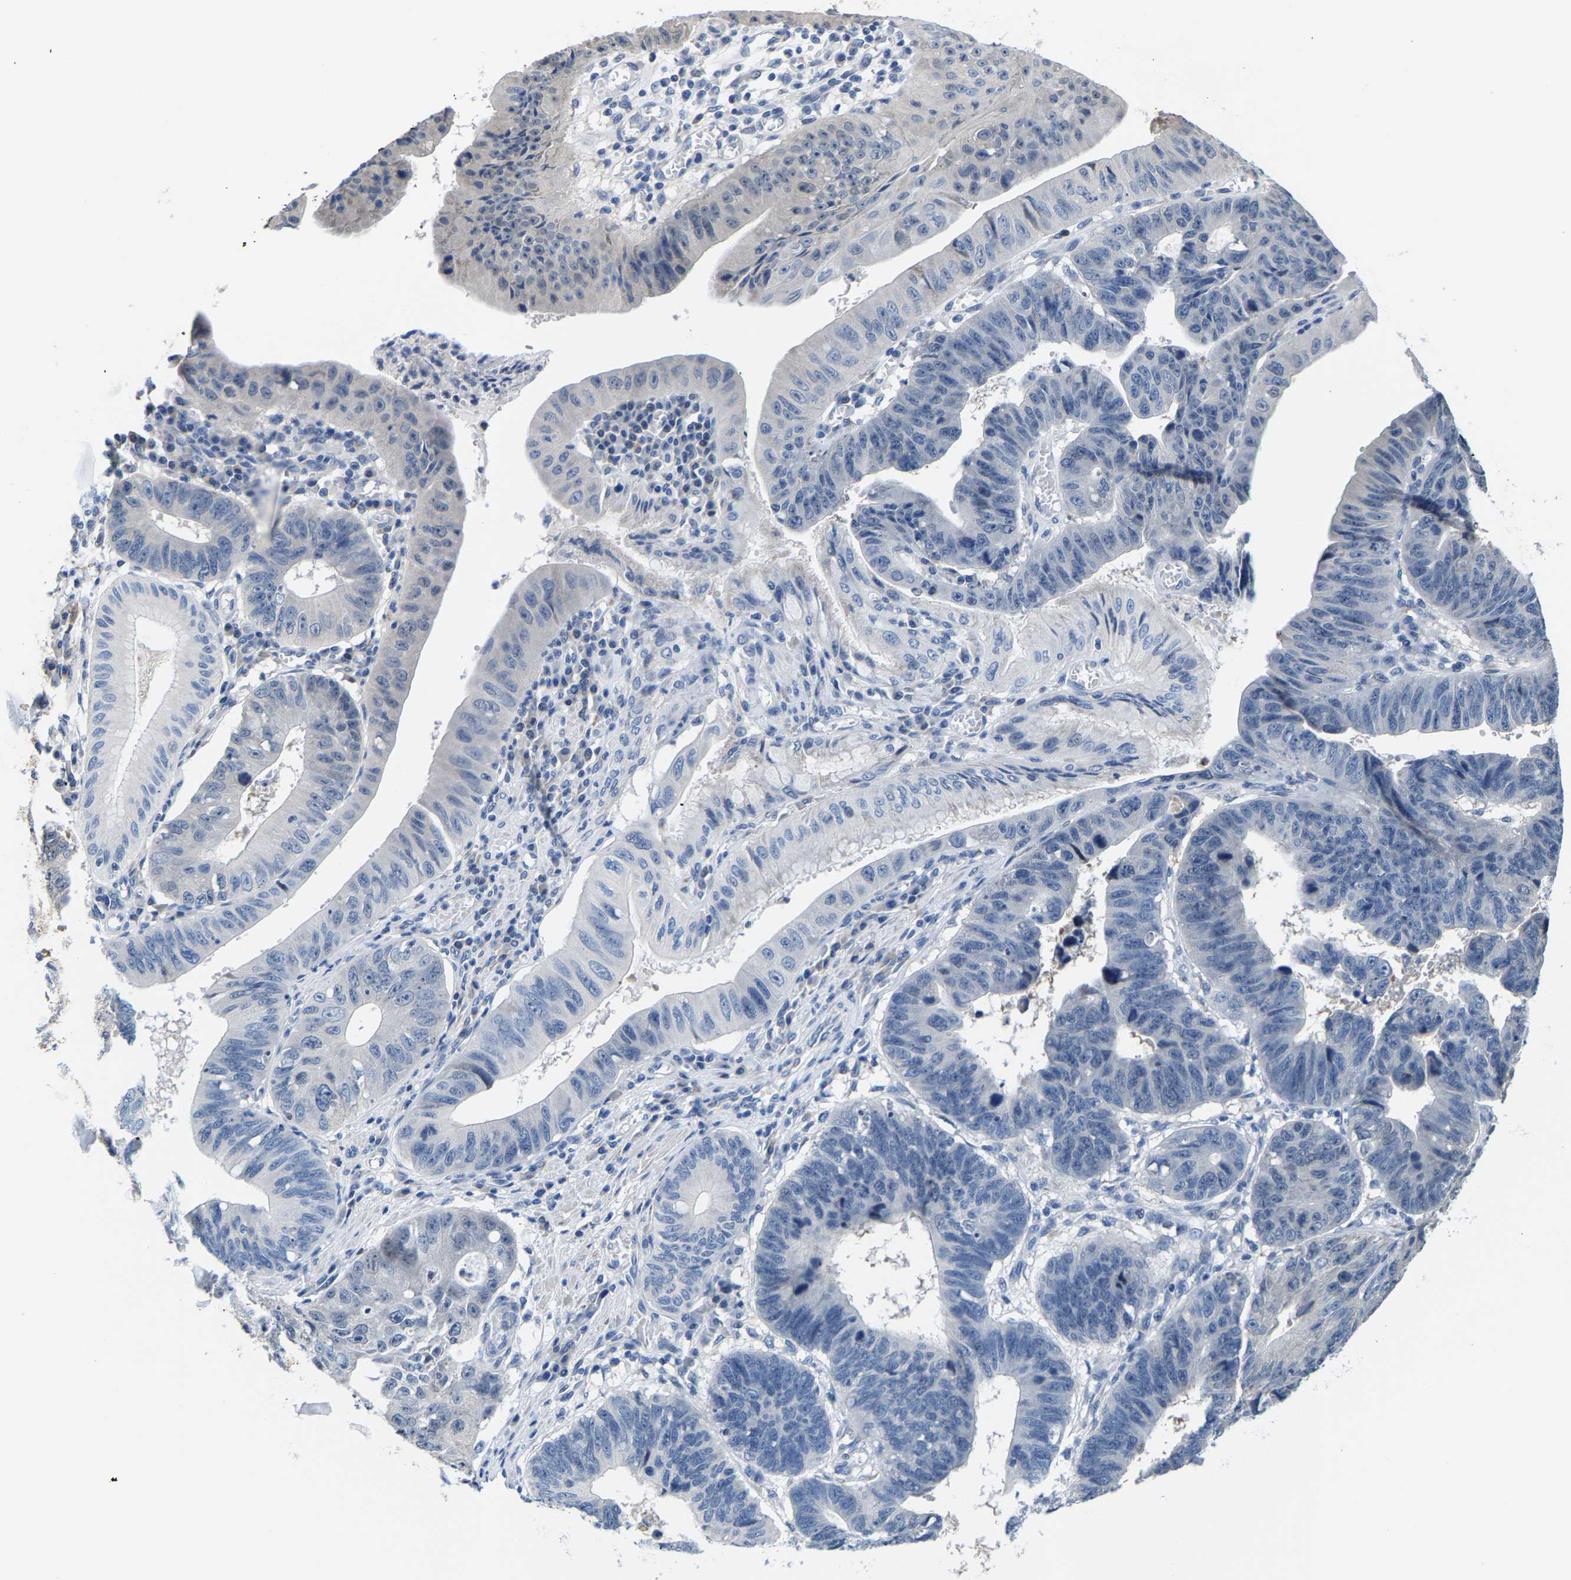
{"staining": {"intensity": "negative", "quantity": "none", "location": "none"}, "tissue": "stomach cancer", "cell_type": "Tumor cells", "image_type": "cancer", "snomed": [{"axis": "morphology", "description": "Adenocarcinoma, NOS"}, {"axis": "topography", "description": "Stomach"}], "caption": "Immunohistochemical staining of human adenocarcinoma (stomach) demonstrates no significant staining in tumor cells. (DAB IHC with hematoxylin counter stain).", "gene": "KLHL1", "patient": {"sex": "male", "age": 59}}